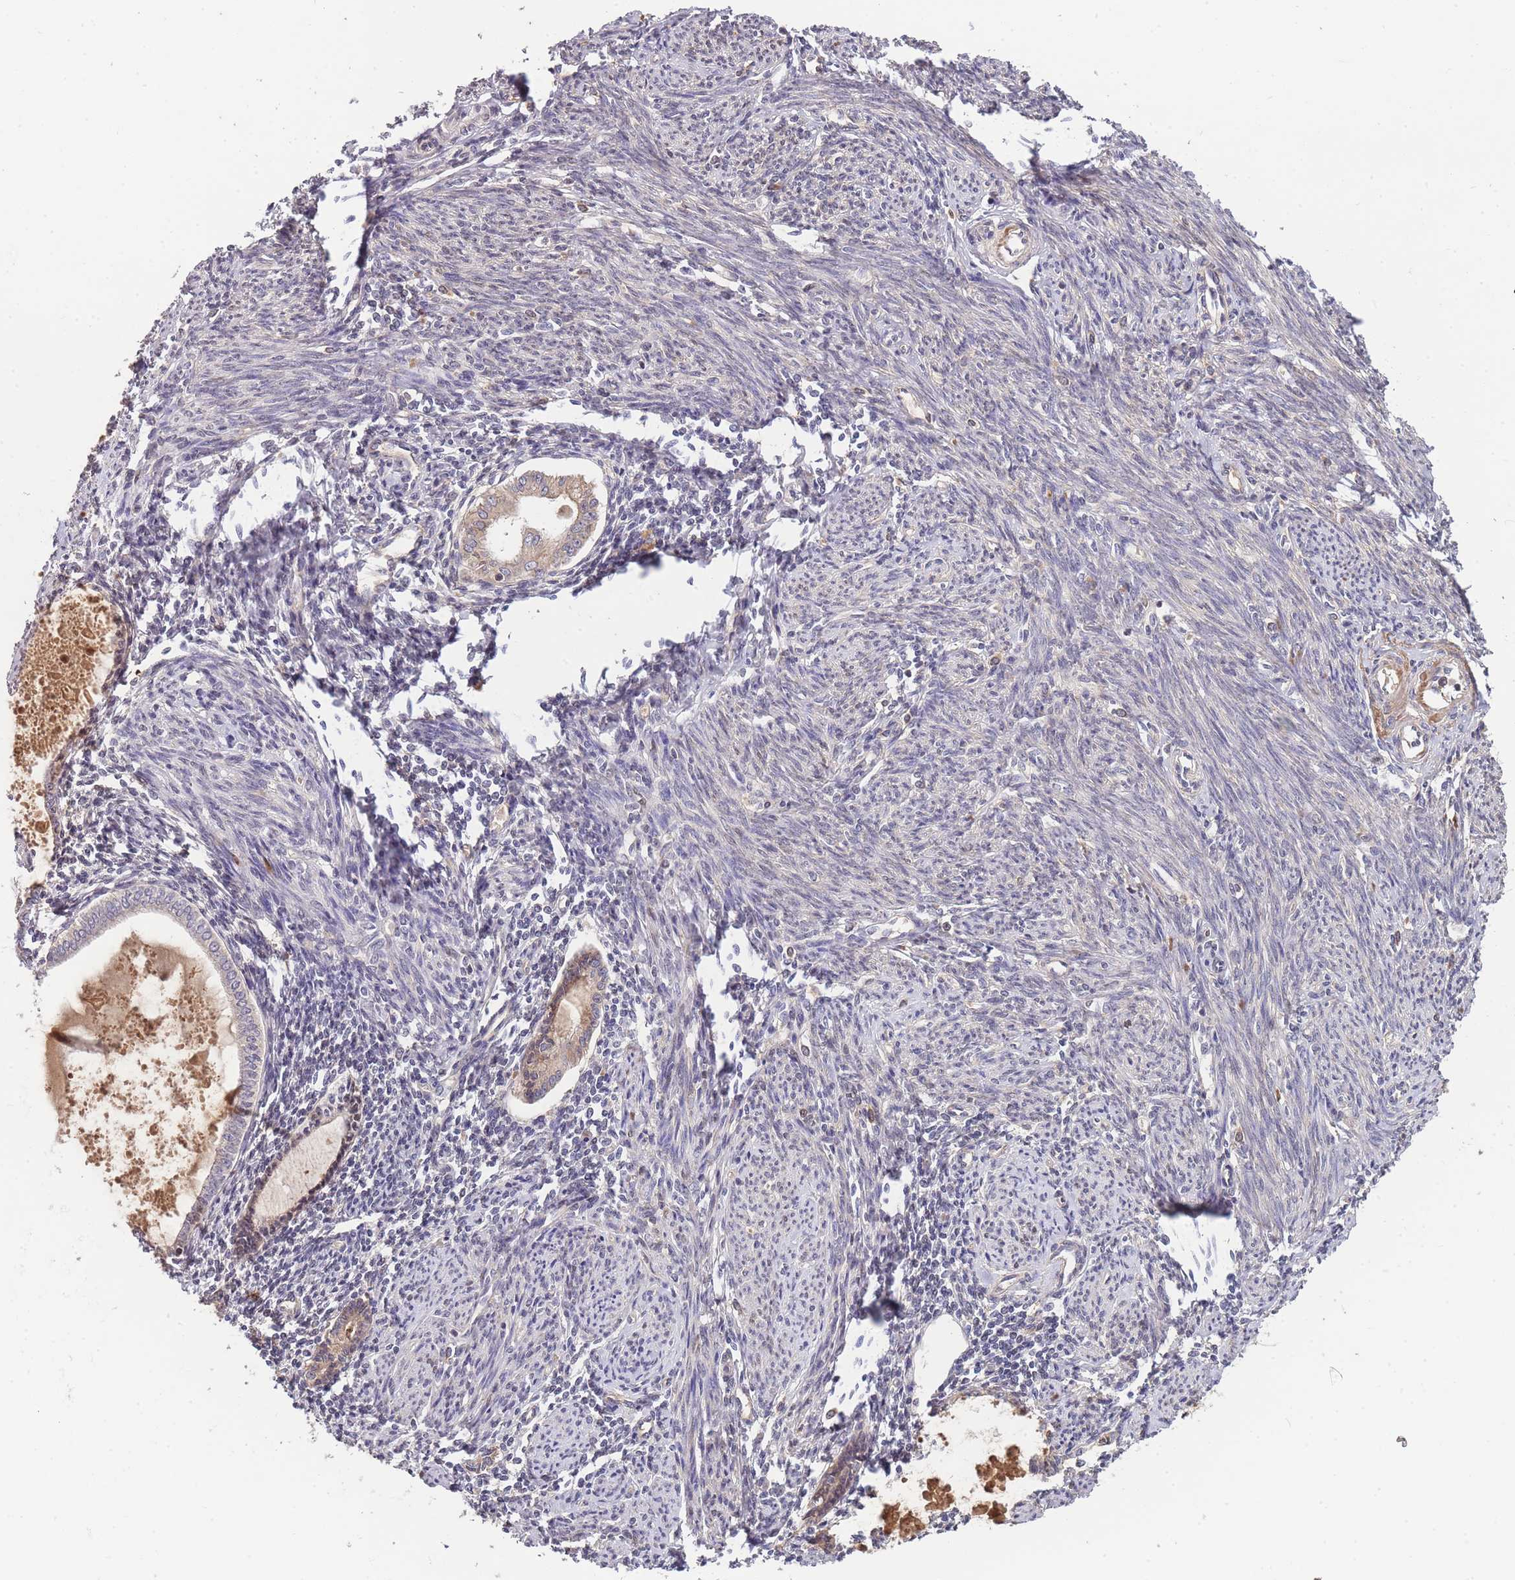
{"staining": {"intensity": "negative", "quantity": "none", "location": "none"}, "tissue": "endometrium", "cell_type": "Cells in endometrial stroma", "image_type": "normal", "snomed": [{"axis": "morphology", "description": "Normal tissue, NOS"}, {"axis": "topography", "description": "Endometrium"}], "caption": "Human endometrium stained for a protein using immunohistochemistry (IHC) shows no positivity in cells in endometrial stroma.", "gene": "RALGDS", "patient": {"sex": "female", "age": 63}}